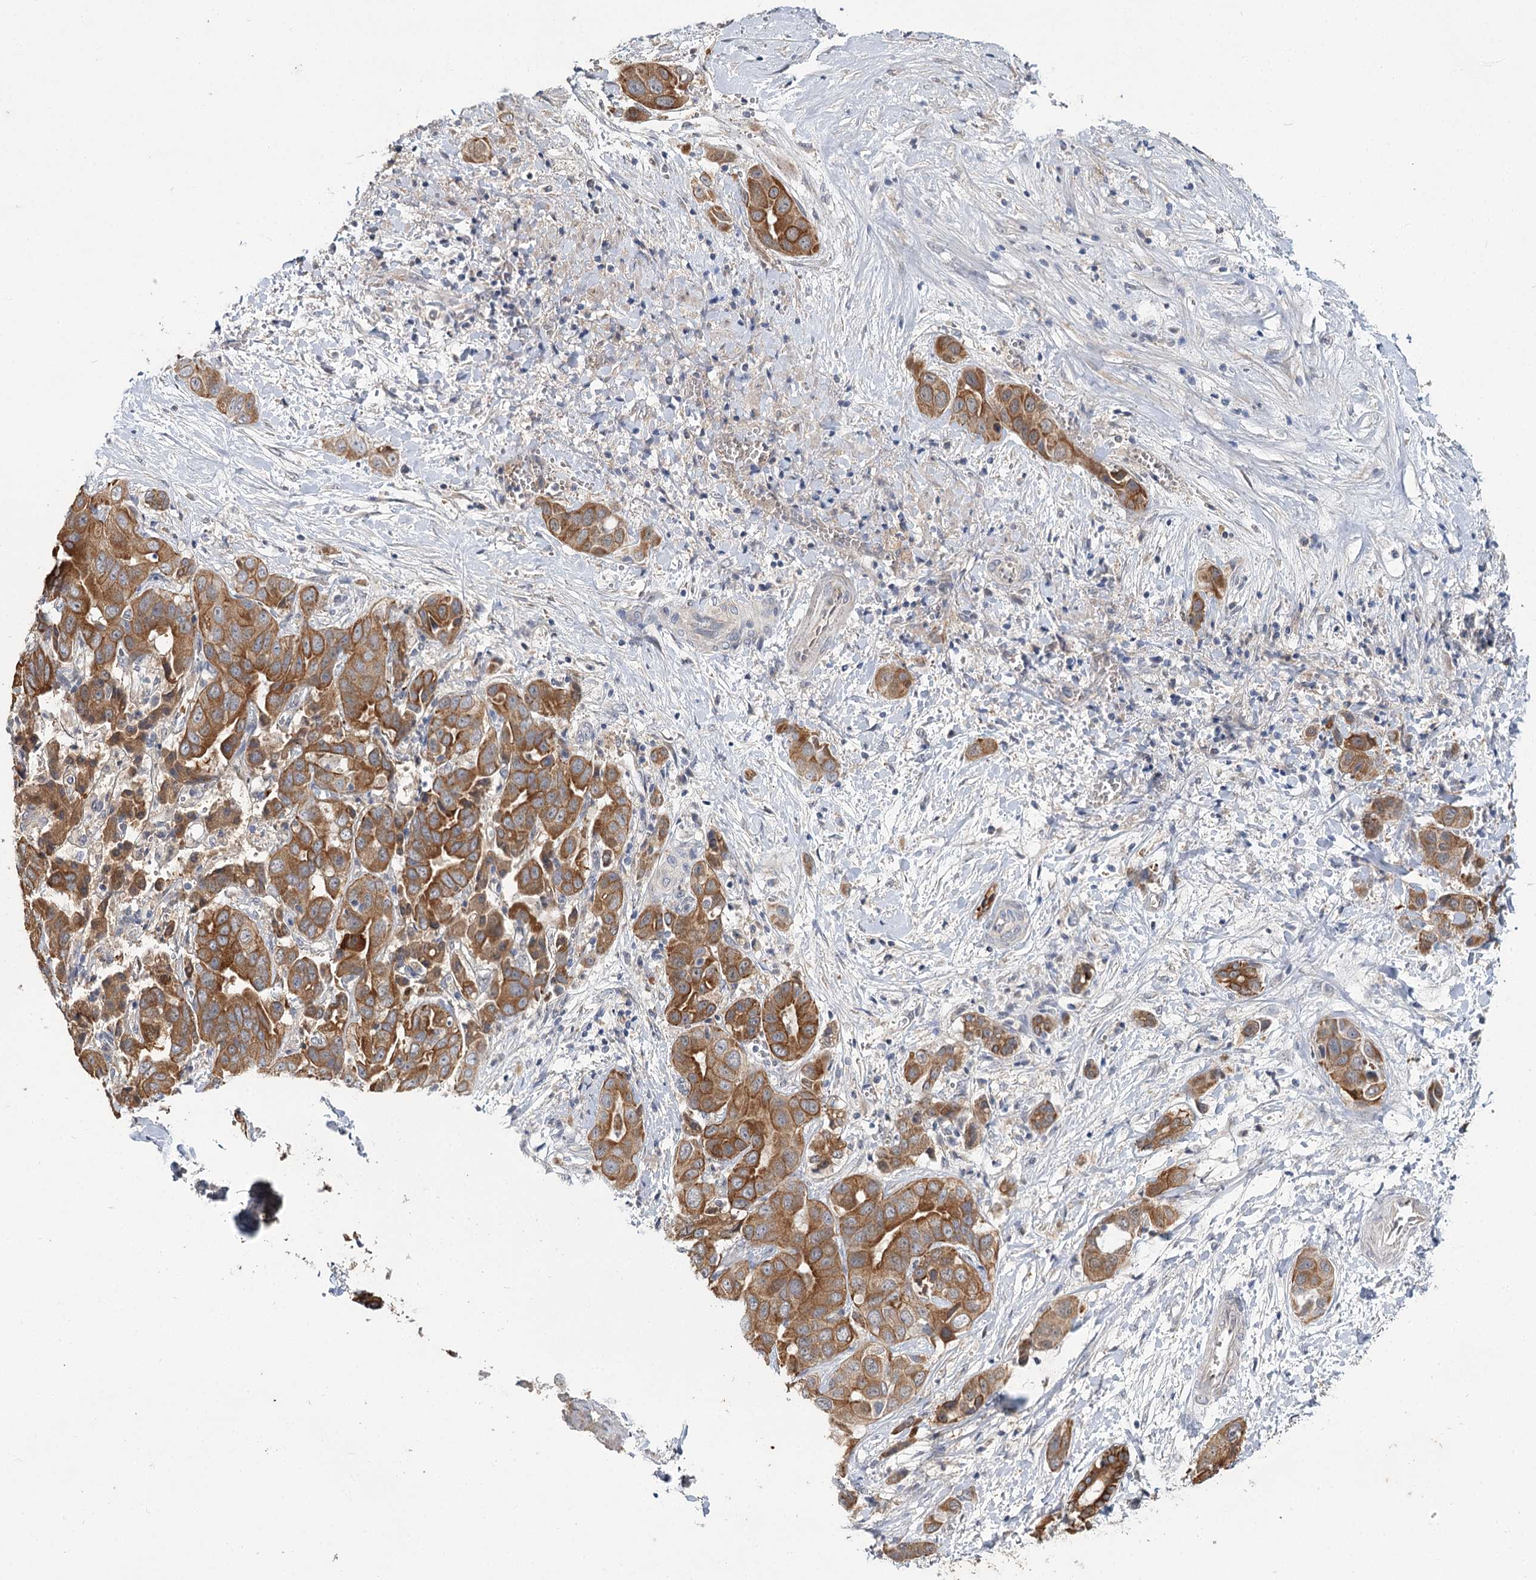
{"staining": {"intensity": "moderate", "quantity": ">75%", "location": "cytoplasmic/membranous"}, "tissue": "liver cancer", "cell_type": "Tumor cells", "image_type": "cancer", "snomed": [{"axis": "morphology", "description": "Cholangiocarcinoma"}, {"axis": "topography", "description": "Liver"}], "caption": "Protein analysis of cholangiocarcinoma (liver) tissue displays moderate cytoplasmic/membranous expression in about >75% of tumor cells.", "gene": "MFN1", "patient": {"sex": "female", "age": 52}}